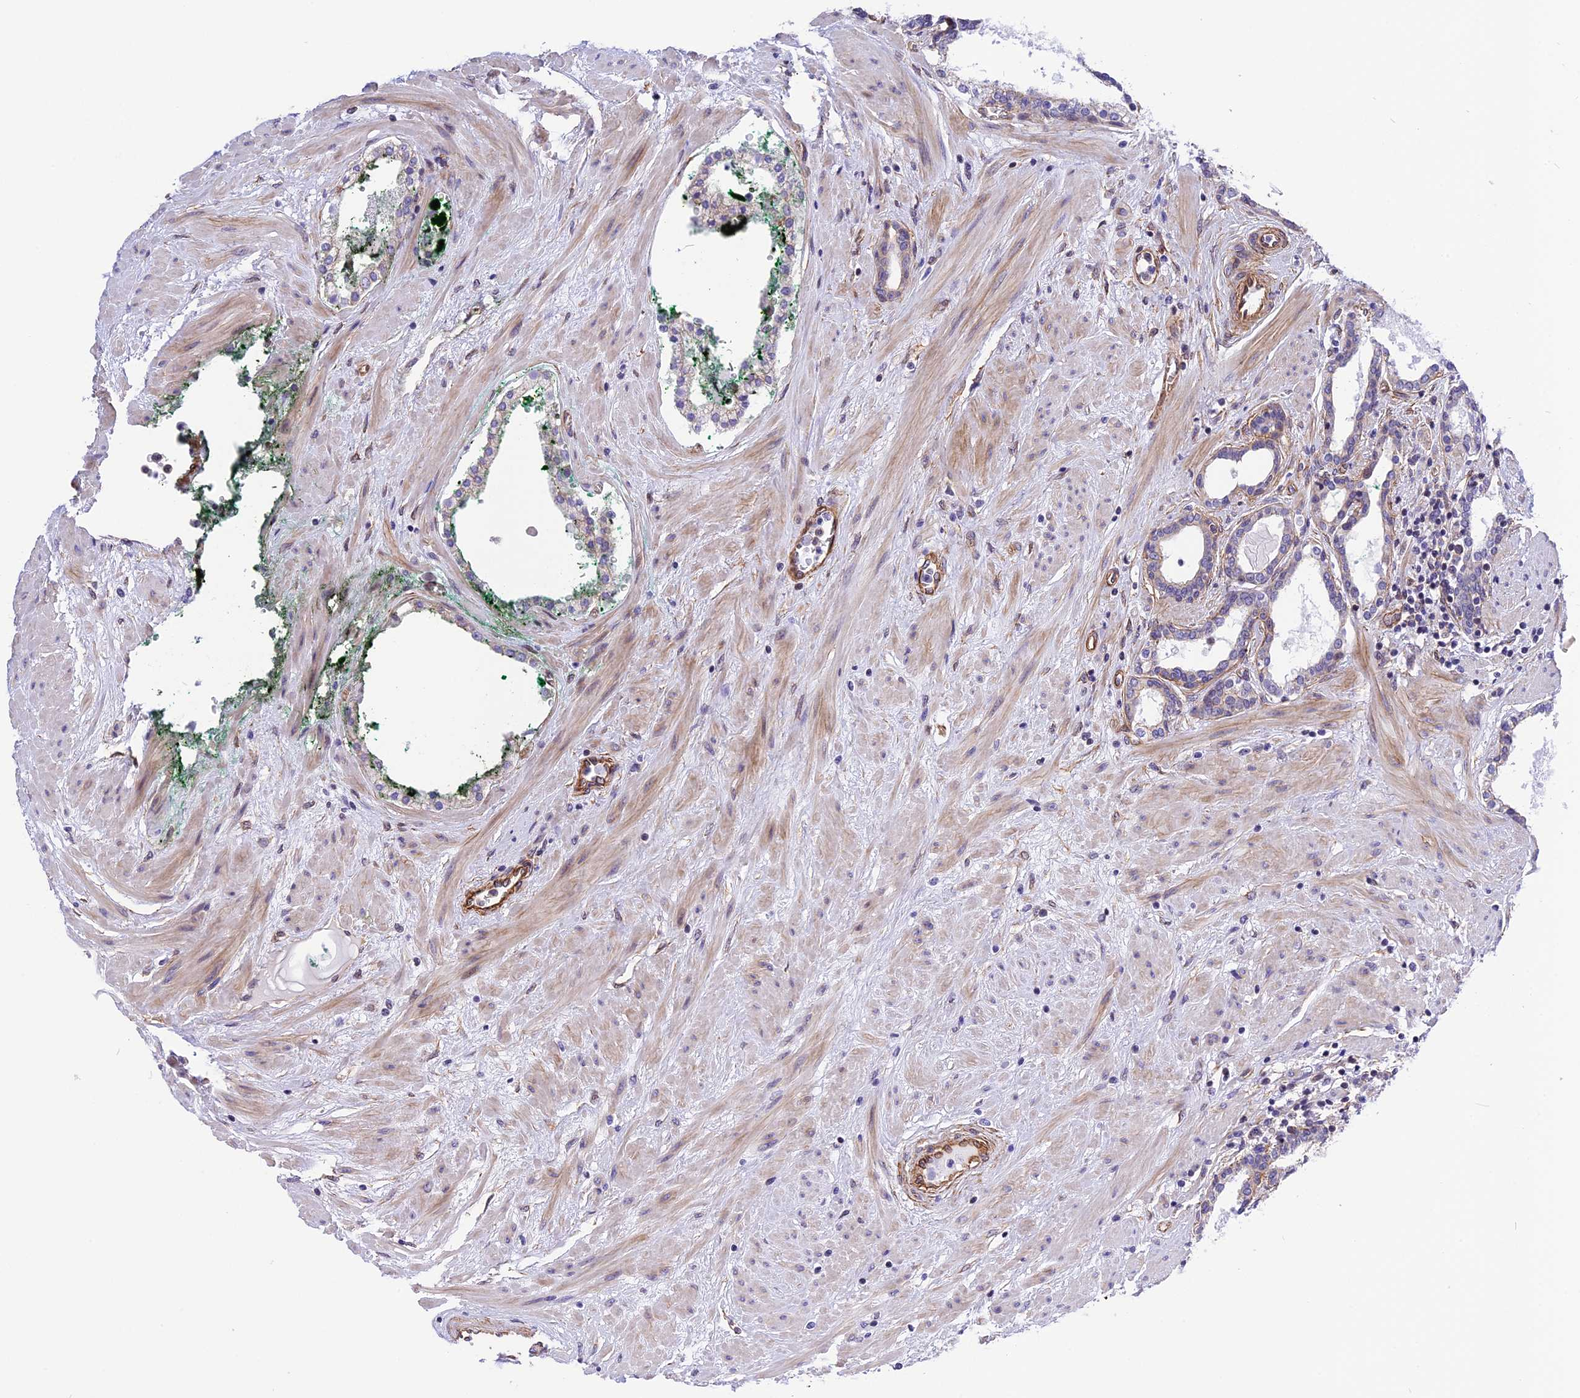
{"staining": {"intensity": "negative", "quantity": "none", "location": "none"}, "tissue": "prostate cancer", "cell_type": "Tumor cells", "image_type": "cancer", "snomed": [{"axis": "morphology", "description": "Adenocarcinoma, High grade"}, {"axis": "topography", "description": "Prostate"}], "caption": "High magnification brightfield microscopy of prostate cancer (adenocarcinoma (high-grade)) stained with DAB (3,3'-diaminobenzidine) (brown) and counterstained with hematoxylin (blue): tumor cells show no significant positivity. (DAB immunohistochemistry visualized using brightfield microscopy, high magnification).", "gene": "R3HDM4", "patient": {"sex": "male", "age": 58}}